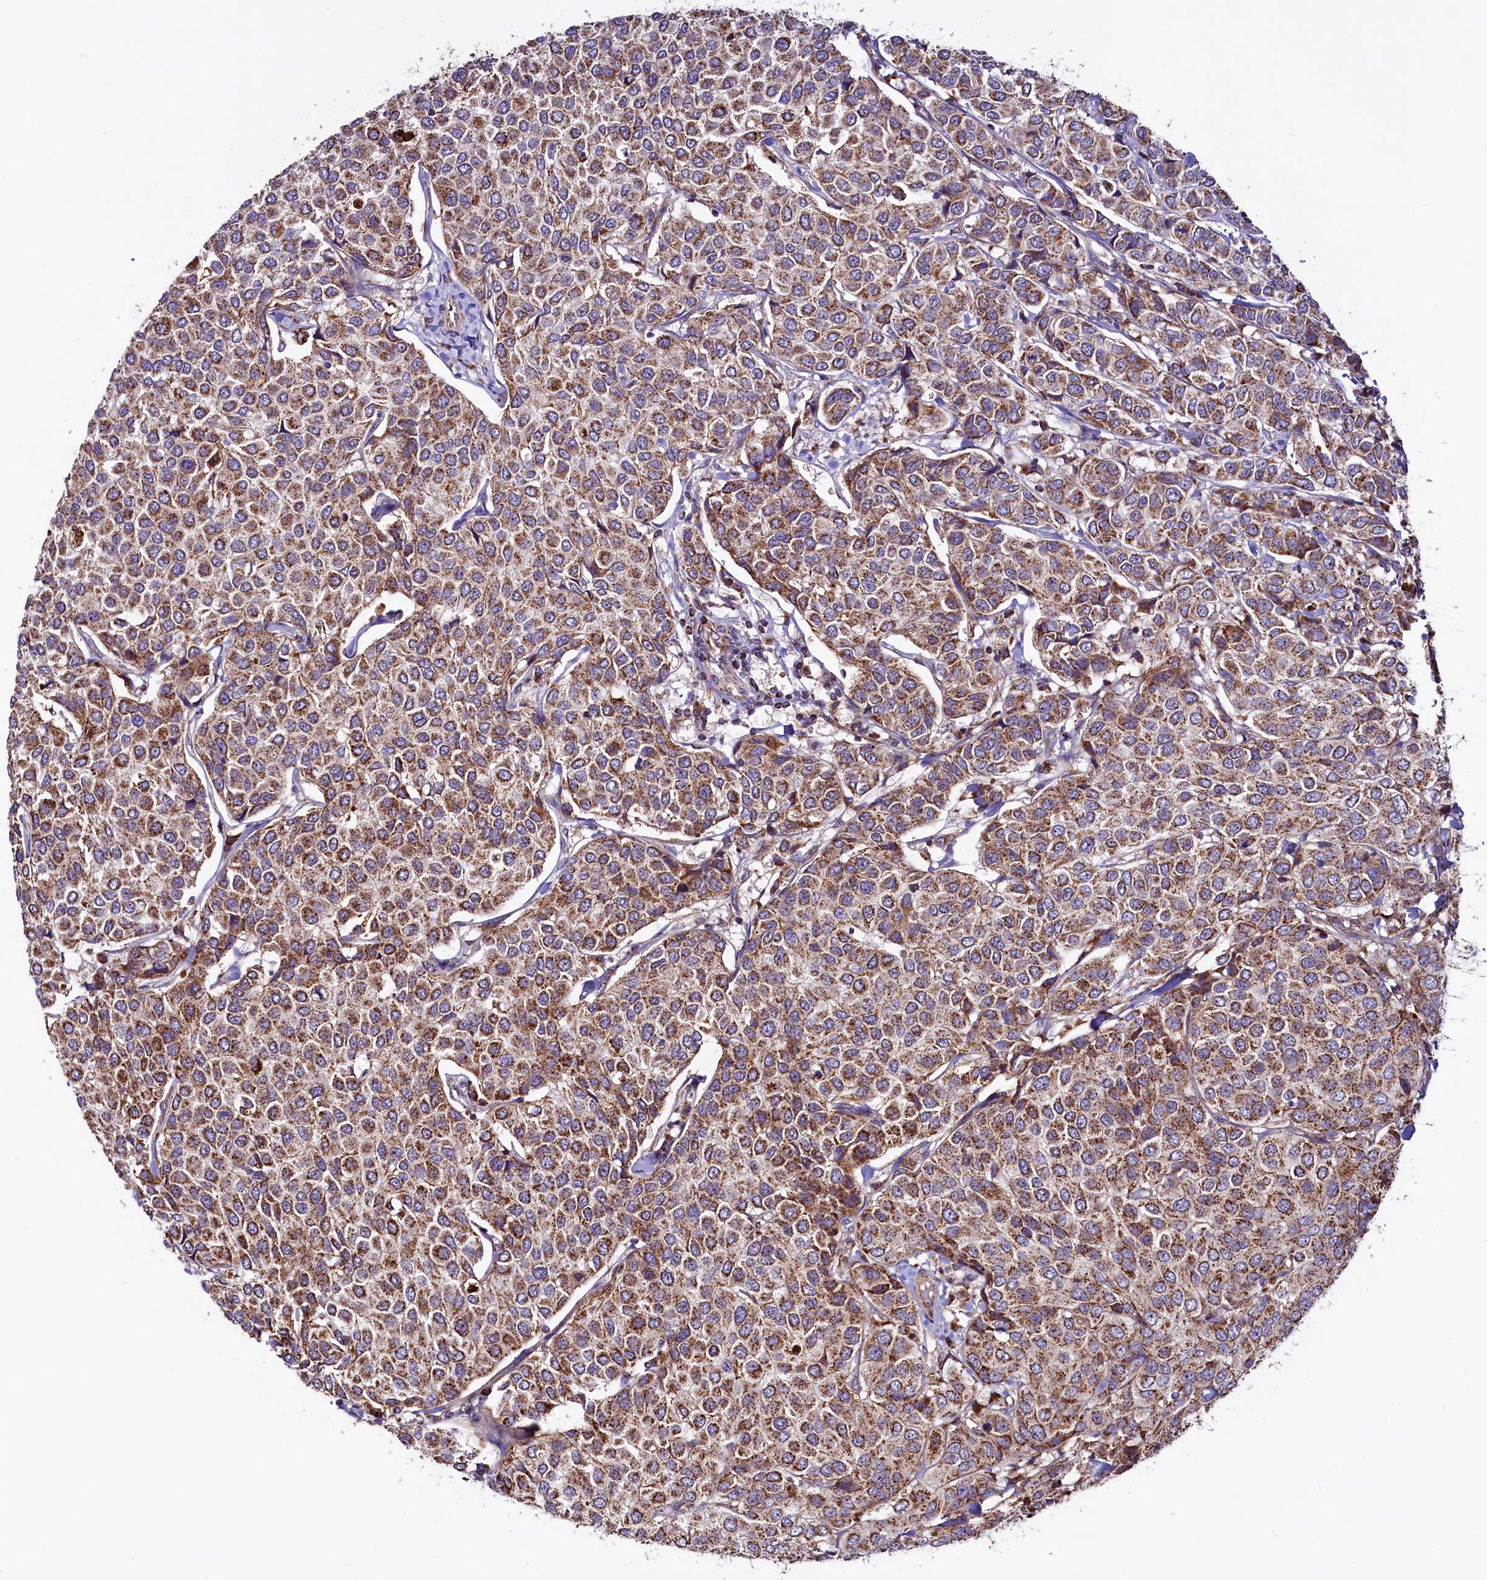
{"staining": {"intensity": "moderate", "quantity": ">75%", "location": "cytoplasmic/membranous"}, "tissue": "breast cancer", "cell_type": "Tumor cells", "image_type": "cancer", "snomed": [{"axis": "morphology", "description": "Duct carcinoma"}, {"axis": "topography", "description": "Breast"}], "caption": "Brown immunohistochemical staining in intraductal carcinoma (breast) reveals moderate cytoplasmic/membranous staining in about >75% of tumor cells.", "gene": "STARD5", "patient": {"sex": "female", "age": 55}}